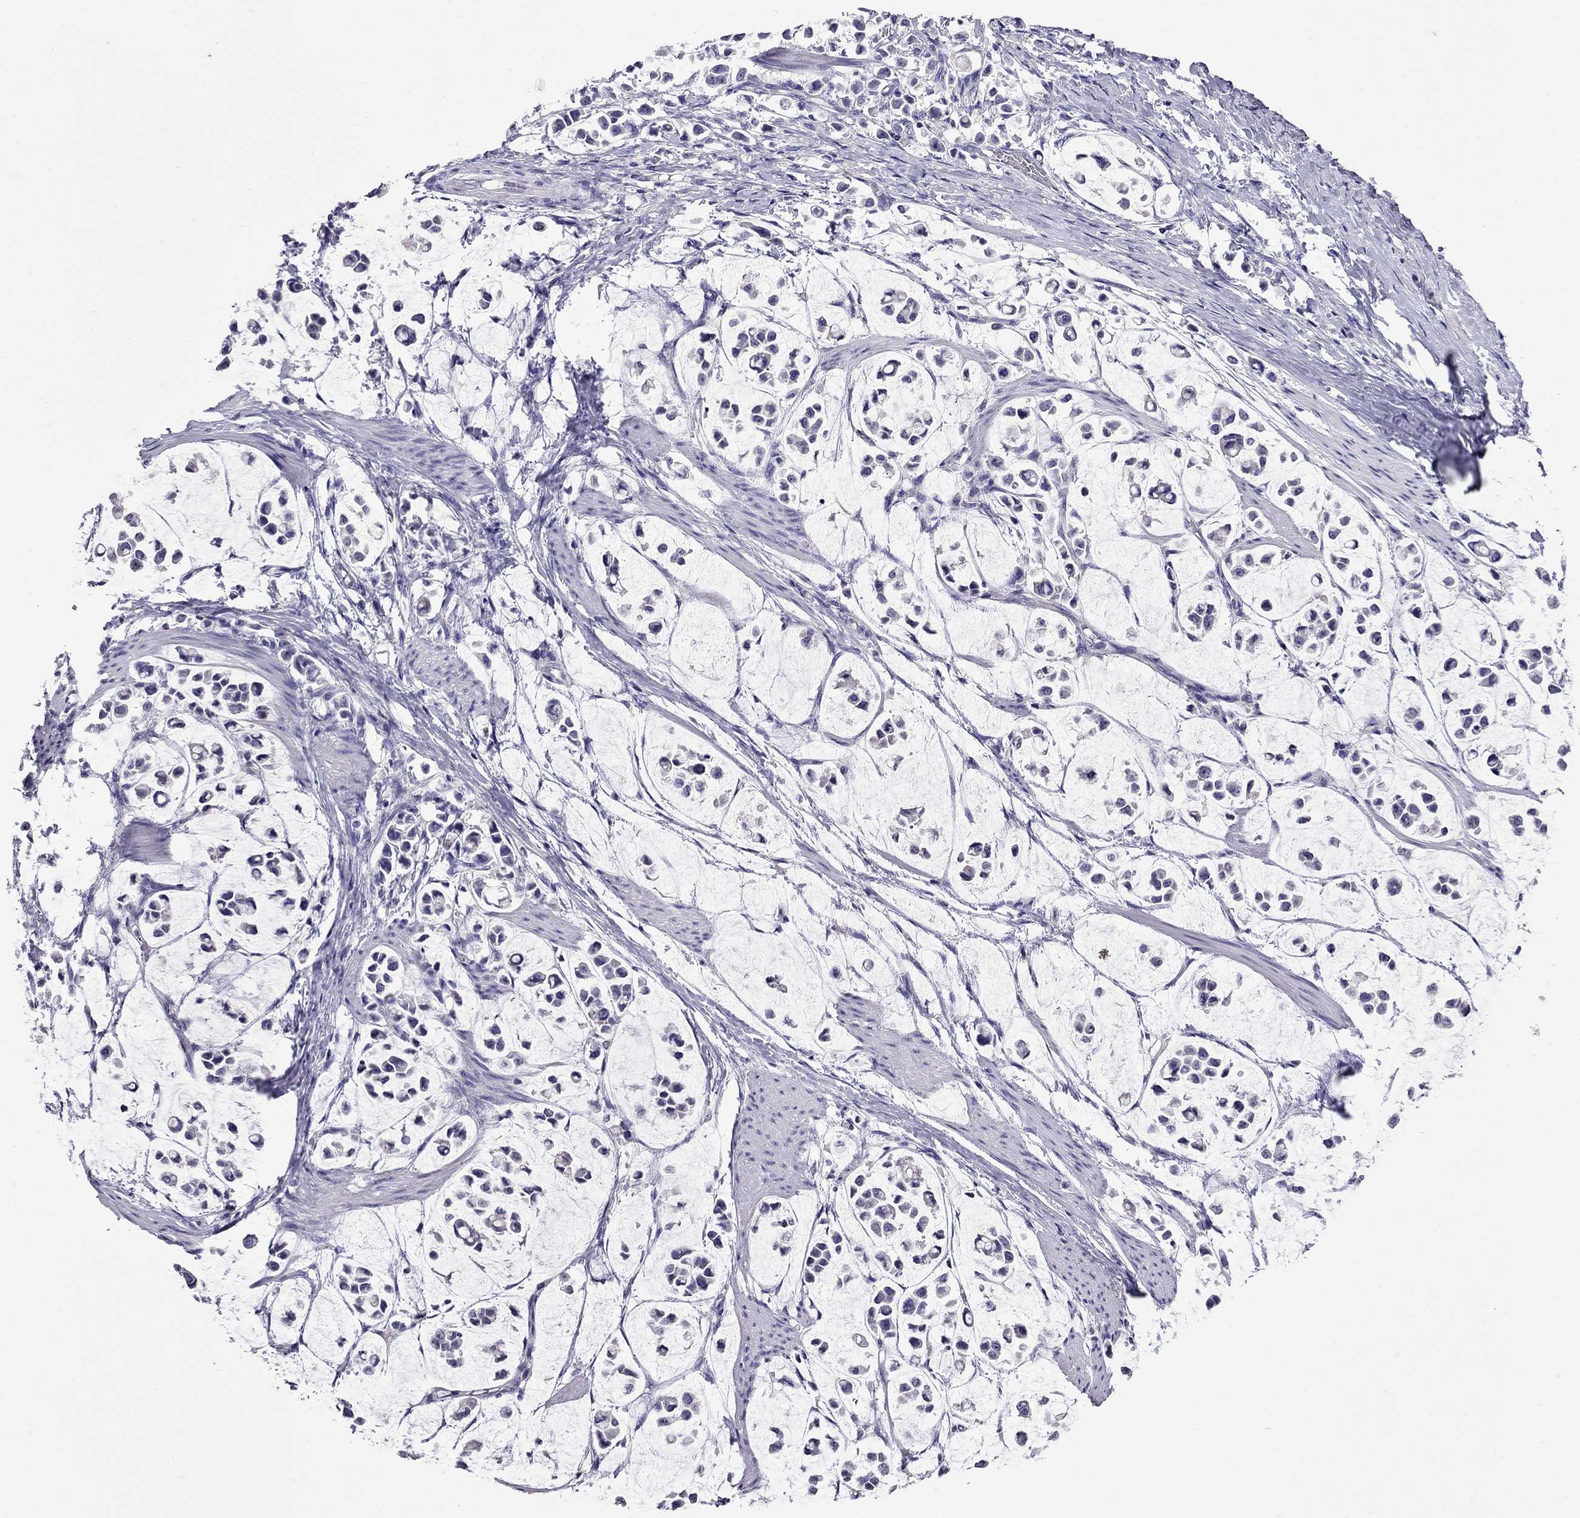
{"staining": {"intensity": "negative", "quantity": "none", "location": "none"}, "tissue": "stomach cancer", "cell_type": "Tumor cells", "image_type": "cancer", "snomed": [{"axis": "morphology", "description": "Adenocarcinoma, NOS"}, {"axis": "topography", "description": "Stomach"}], "caption": "This is a micrograph of IHC staining of stomach cancer (adenocarcinoma), which shows no expression in tumor cells. (DAB (3,3'-diaminobenzidine) IHC with hematoxylin counter stain).", "gene": "OXCT2", "patient": {"sex": "male", "age": 82}}